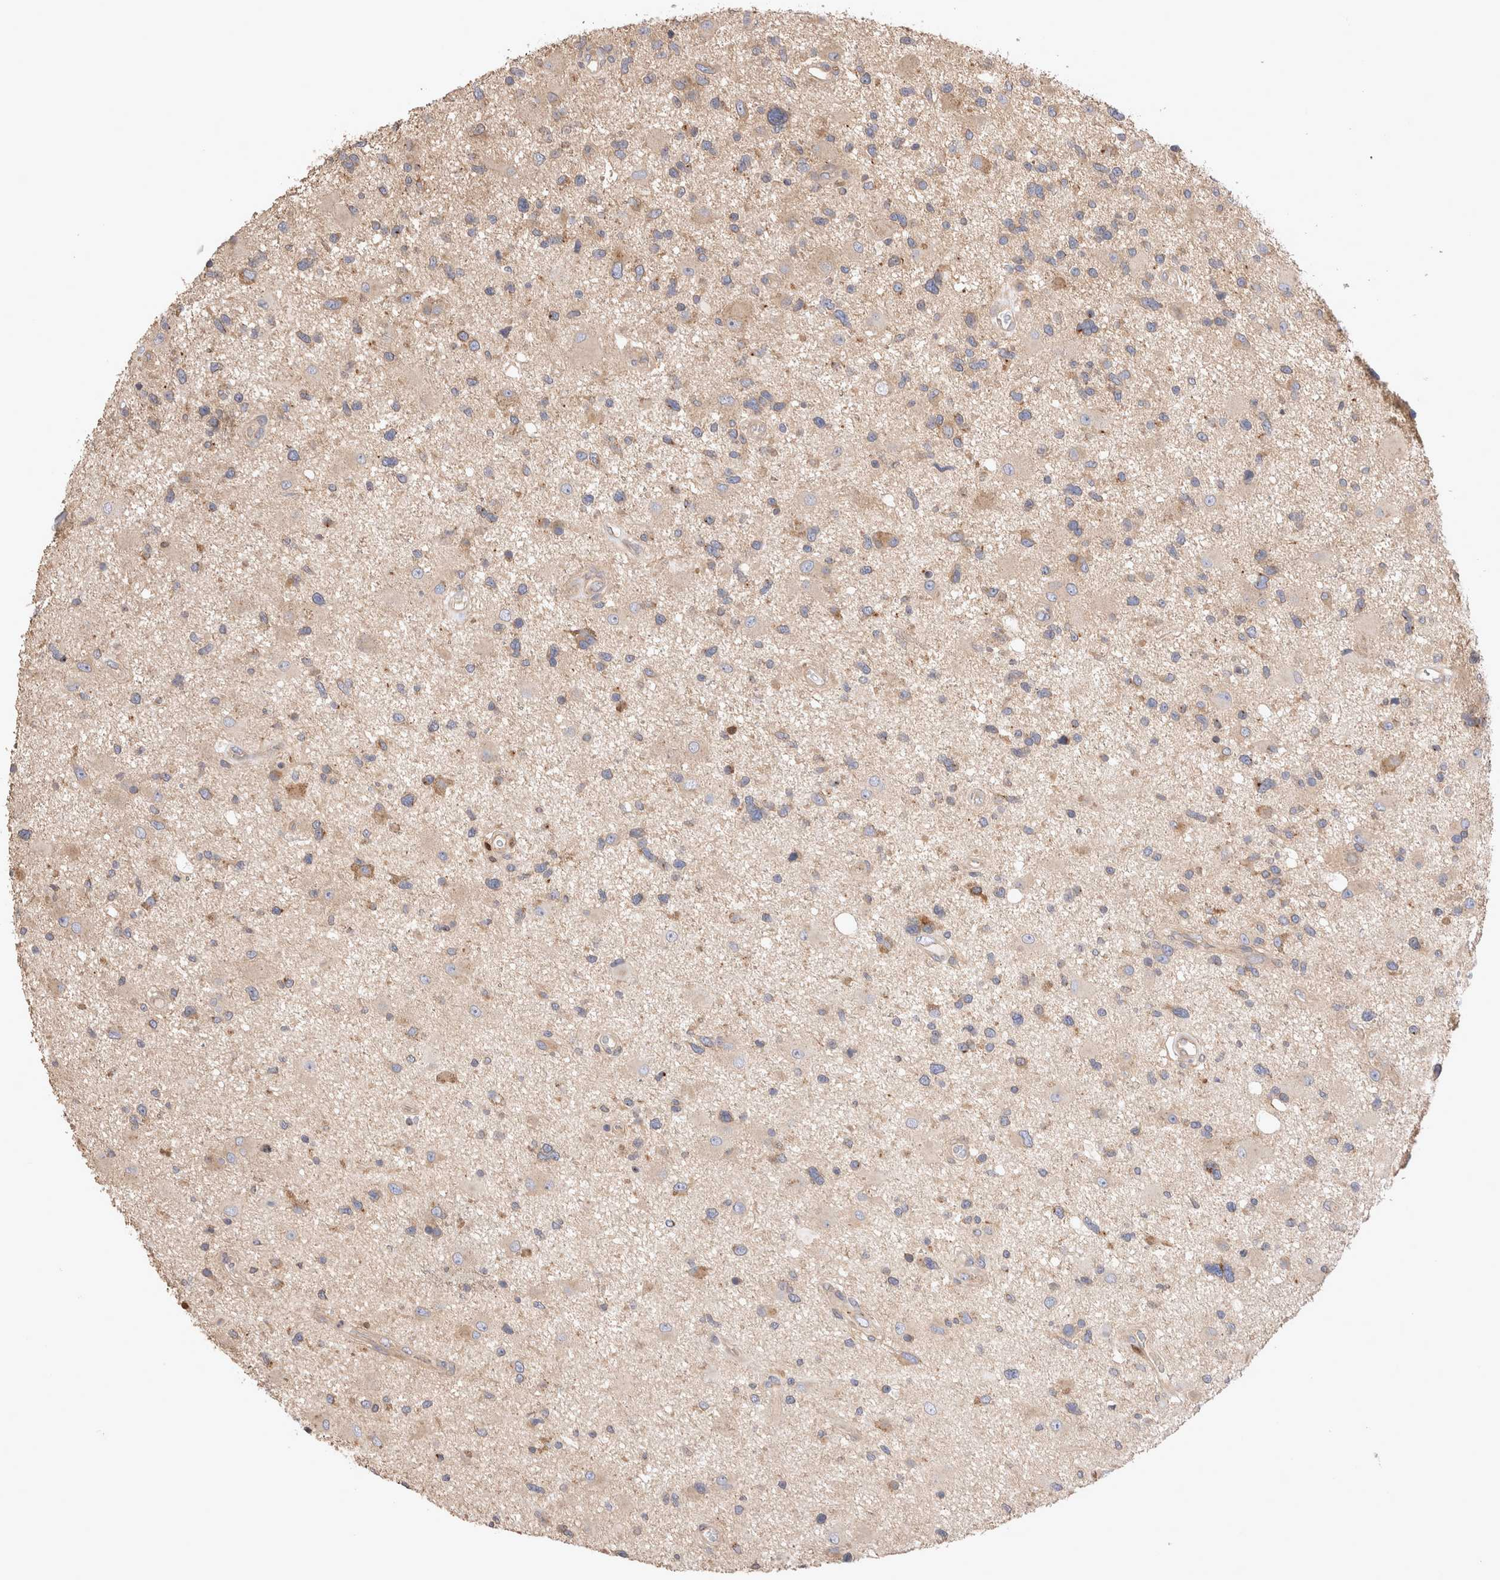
{"staining": {"intensity": "moderate", "quantity": "25%-75%", "location": "cytoplasmic/membranous"}, "tissue": "glioma", "cell_type": "Tumor cells", "image_type": "cancer", "snomed": [{"axis": "morphology", "description": "Glioma, malignant, High grade"}, {"axis": "topography", "description": "Brain"}], "caption": "Glioma stained with immunohistochemistry (IHC) demonstrates moderate cytoplasmic/membranous staining in about 25%-75% of tumor cells. Immunohistochemistry stains the protein of interest in brown and the nuclei are stained blue.", "gene": "NXT2", "patient": {"sex": "male", "age": 33}}